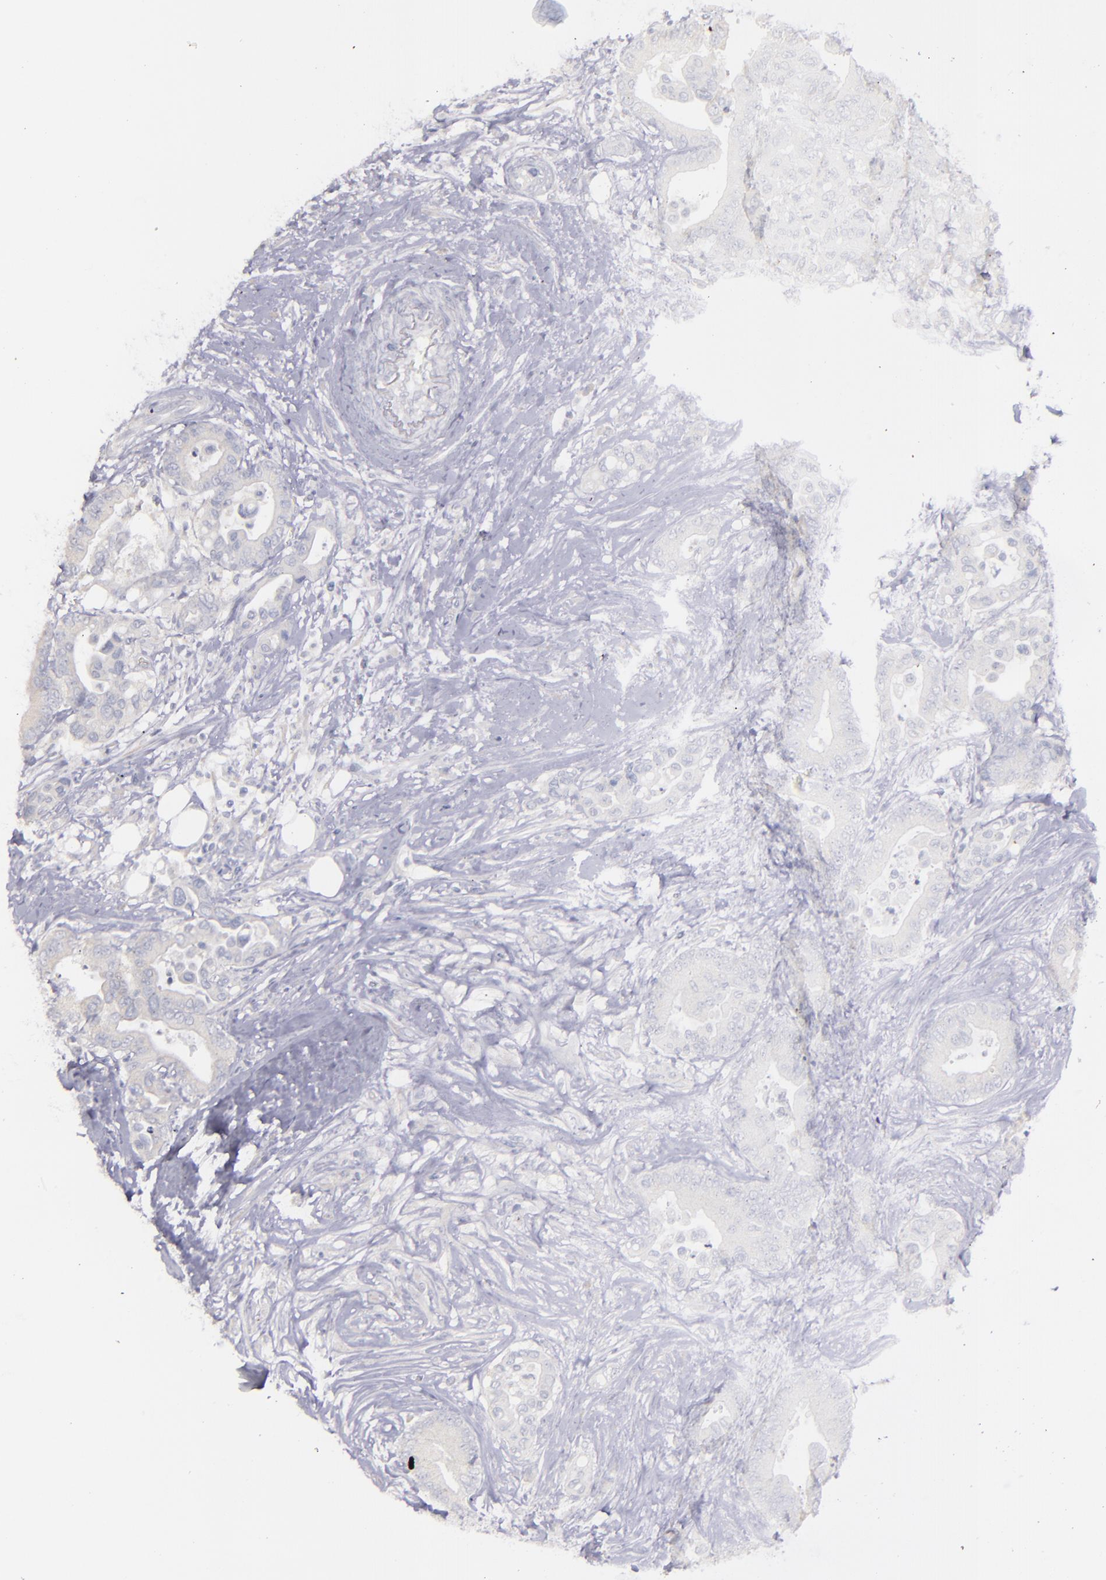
{"staining": {"intensity": "negative", "quantity": "none", "location": "none"}, "tissue": "colorectal cancer", "cell_type": "Tumor cells", "image_type": "cancer", "snomed": [{"axis": "morphology", "description": "Adenocarcinoma, NOS"}, {"axis": "topography", "description": "Colon"}], "caption": "Tumor cells show no significant protein positivity in adenocarcinoma (colorectal).", "gene": "SNAP25", "patient": {"sex": "male", "age": 82}}